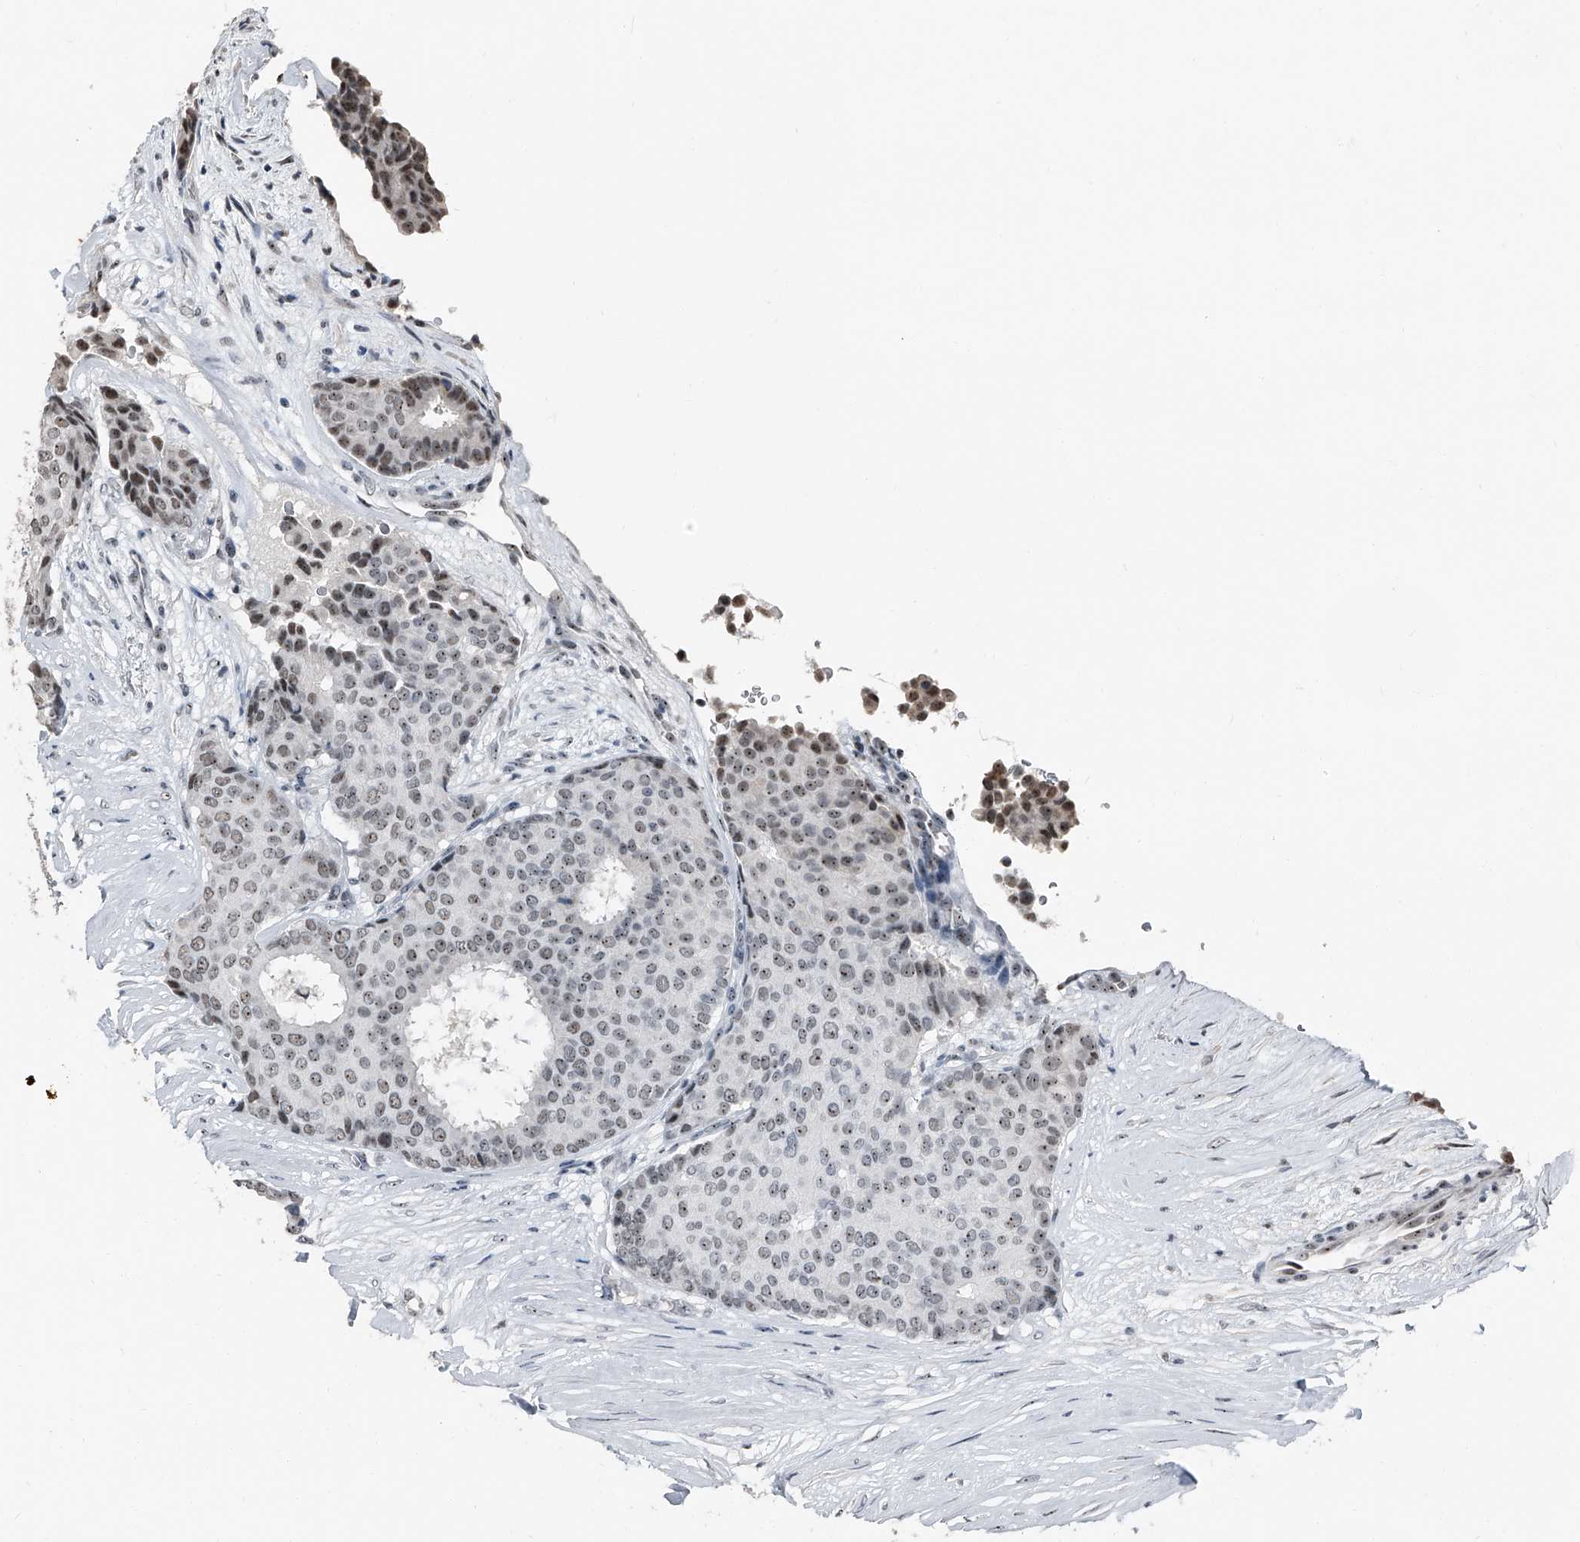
{"staining": {"intensity": "weak", "quantity": ">75%", "location": "nuclear"}, "tissue": "breast cancer", "cell_type": "Tumor cells", "image_type": "cancer", "snomed": [{"axis": "morphology", "description": "Duct carcinoma"}, {"axis": "topography", "description": "Breast"}], "caption": "Immunohistochemical staining of breast invasive ductal carcinoma exhibits weak nuclear protein staining in about >75% of tumor cells.", "gene": "TCOF1", "patient": {"sex": "female", "age": 75}}